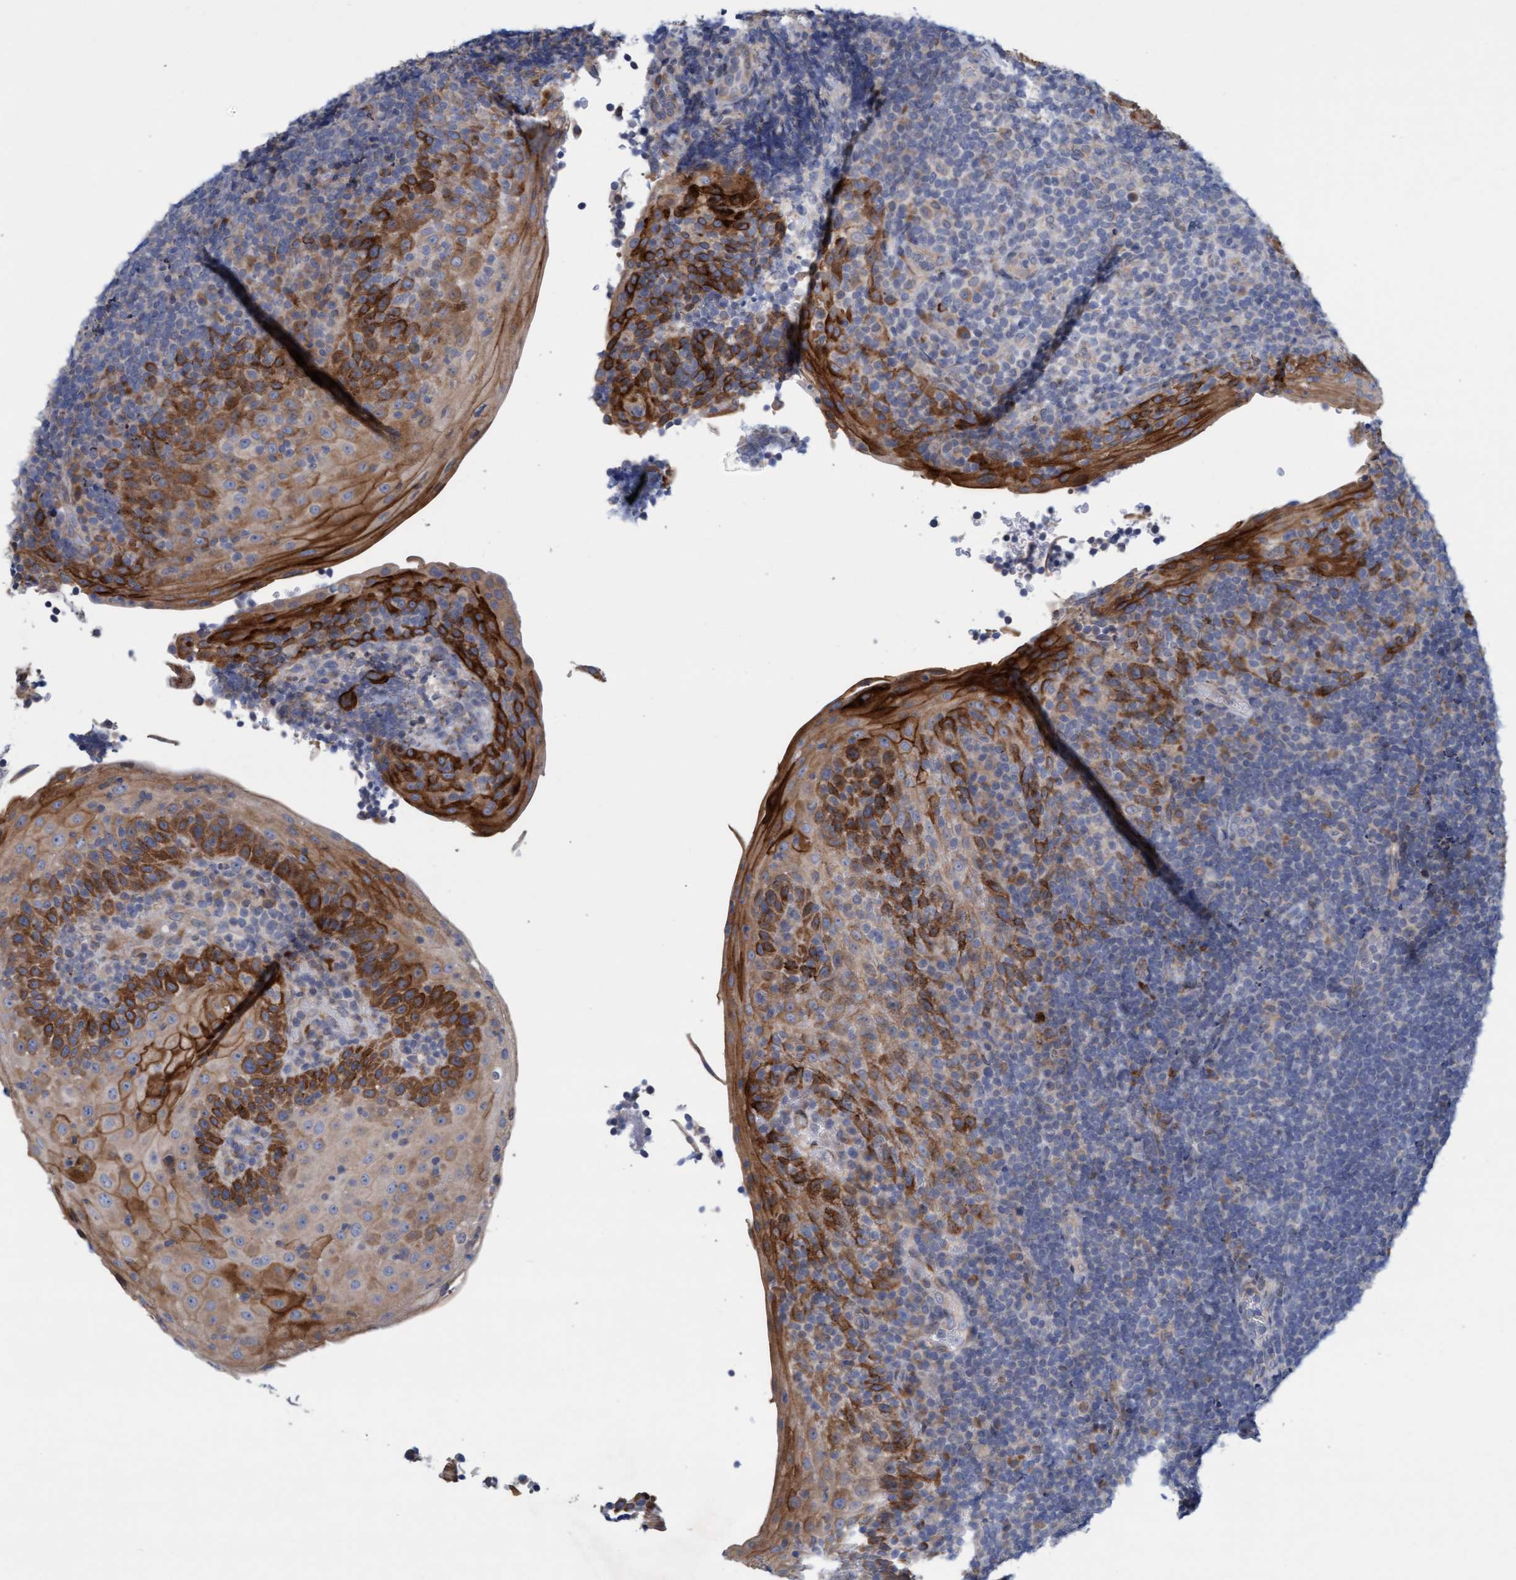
{"staining": {"intensity": "negative", "quantity": "none", "location": "none"}, "tissue": "tonsil", "cell_type": "Germinal center cells", "image_type": "normal", "snomed": [{"axis": "morphology", "description": "Normal tissue, NOS"}, {"axis": "topography", "description": "Tonsil"}], "caption": "Germinal center cells are negative for protein expression in benign human tonsil.", "gene": "SLC28A3", "patient": {"sex": "male", "age": 37}}